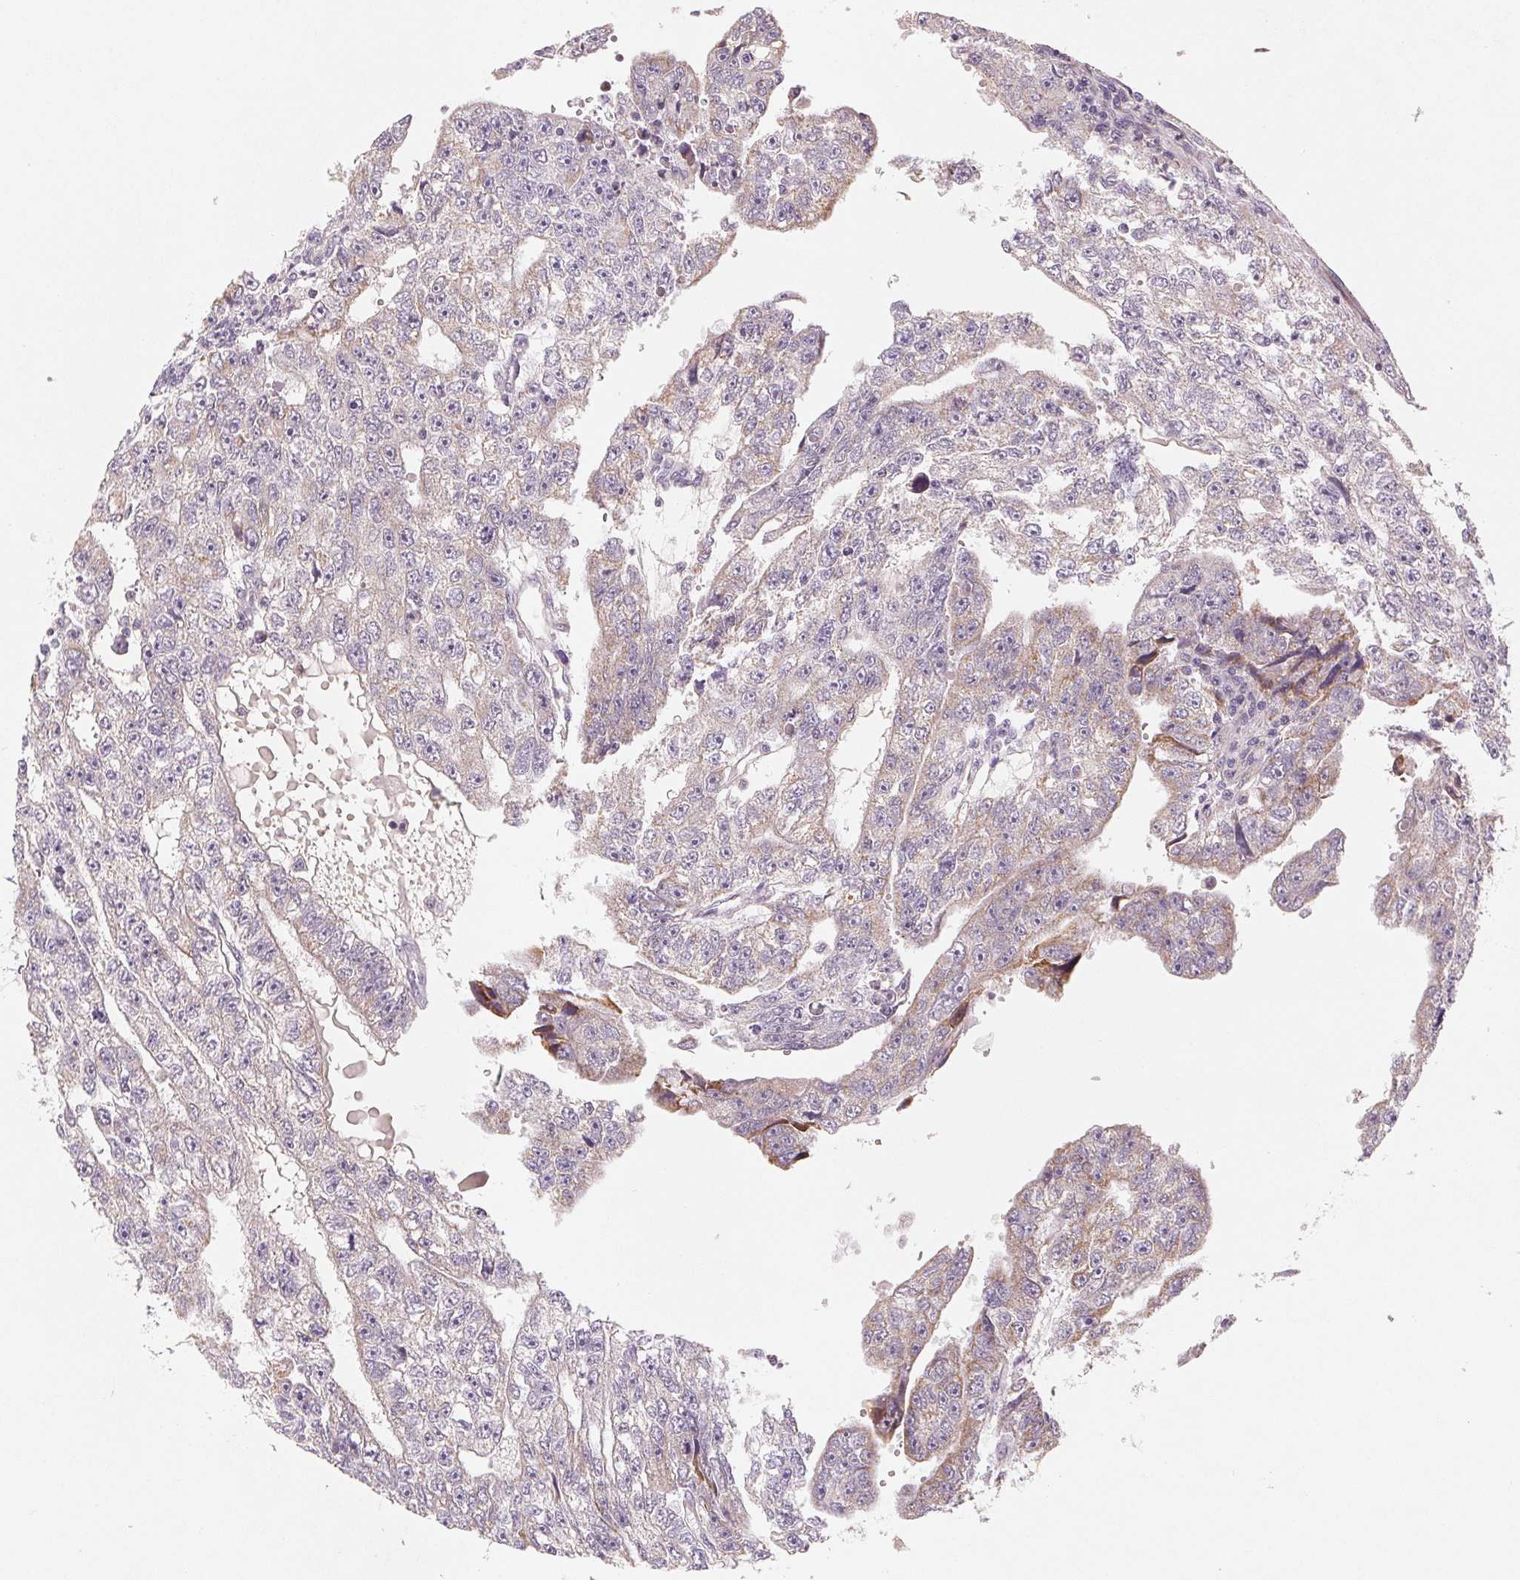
{"staining": {"intensity": "weak", "quantity": "25%-75%", "location": "cytoplasmic/membranous"}, "tissue": "testis cancer", "cell_type": "Tumor cells", "image_type": "cancer", "snomed": [{"axis": "morphology", "description": "Carcinoma, Embryonal, NOS"}, {"axis": "topography", "description": "Testis"}], "caption": "Human testis cancer (embryonal carcinoma) stained with a protein marker exhibits weak staining in tumor cells.", "gene": "GHITM", "patient": {"sex": "male", "age": 20}}